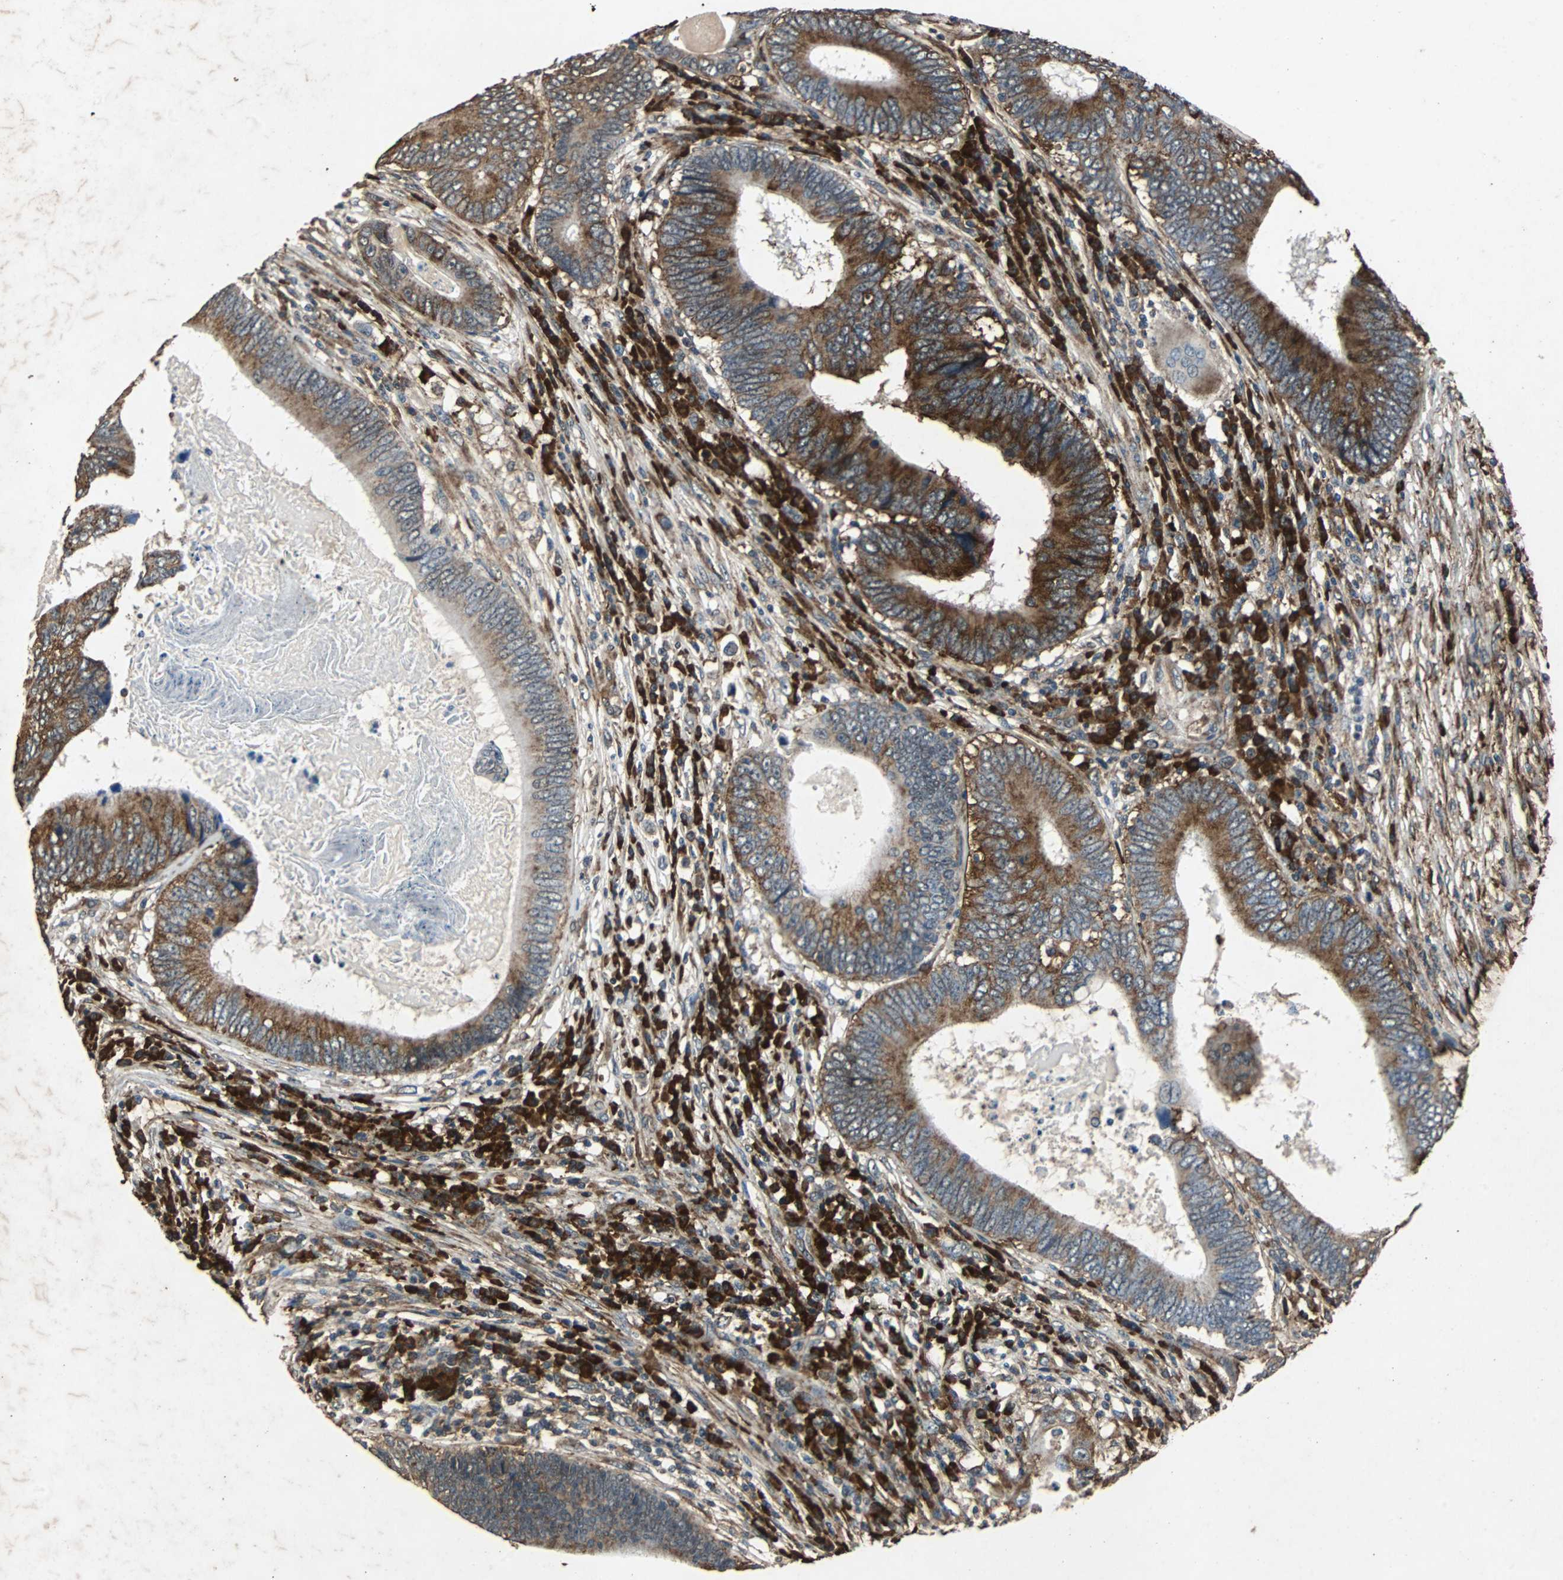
{"staining": {"intensity": "strong", "quantity": ">75%", "location": "cytoplasmic/membranous"}, "tissue": "colorectal cancer", "cell_type": "Tumor cells", "image_type": "cancer", "snomed": [{"axis": "morphology", "description": "Adenocarcinoma, NOS"}, {"axis": "topography", "description": "Colon"}], "caption": "Tumor cells display high levels of strong cytoplasmic/membranous positivity in about >75% of cells in human colorectal cancer (adenocarcinoma).", "gene": "NAA10", "patient": {"sex": "female", "age": 78}}